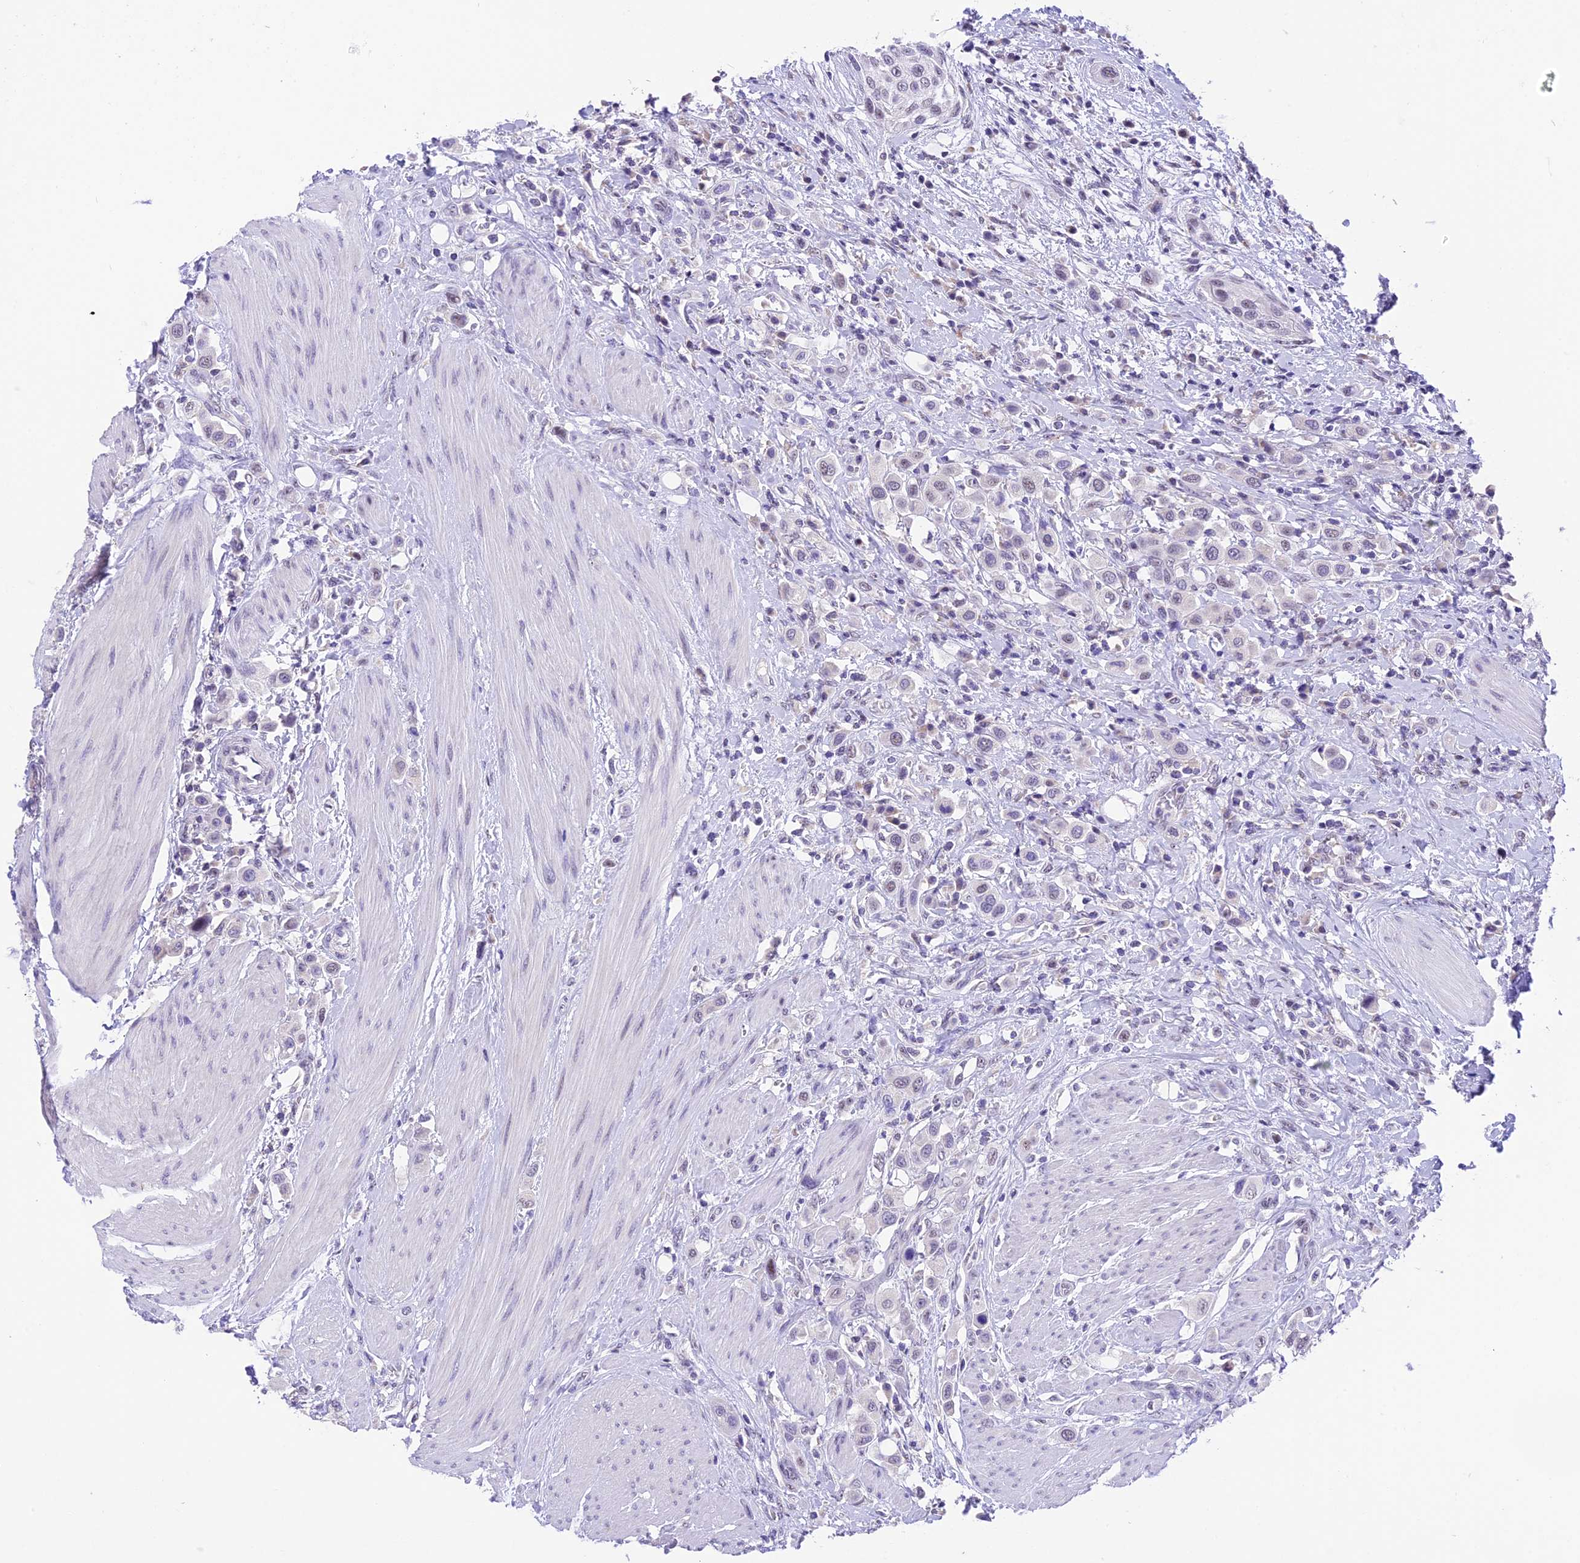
{"staining": {"intensity": "negative", "quantity": "none", "location": "none"}, "tissue": "urothelial cancer", "cell_type": "Tumor cells", "image_type": "cancer", "snomed": [{"axis": "morphology", "description": "Urothelial carcinoma, High grade"}, {"axis": "topography", "description": "Urinary bladder"}], "caption": "DAB immunohistochemical staining of human urothelial carcinoma (high-grade) reveals no significant positivity in tumor cells.", "gene": "AHSP", "patient": {"sex": "male", "age": 50}}